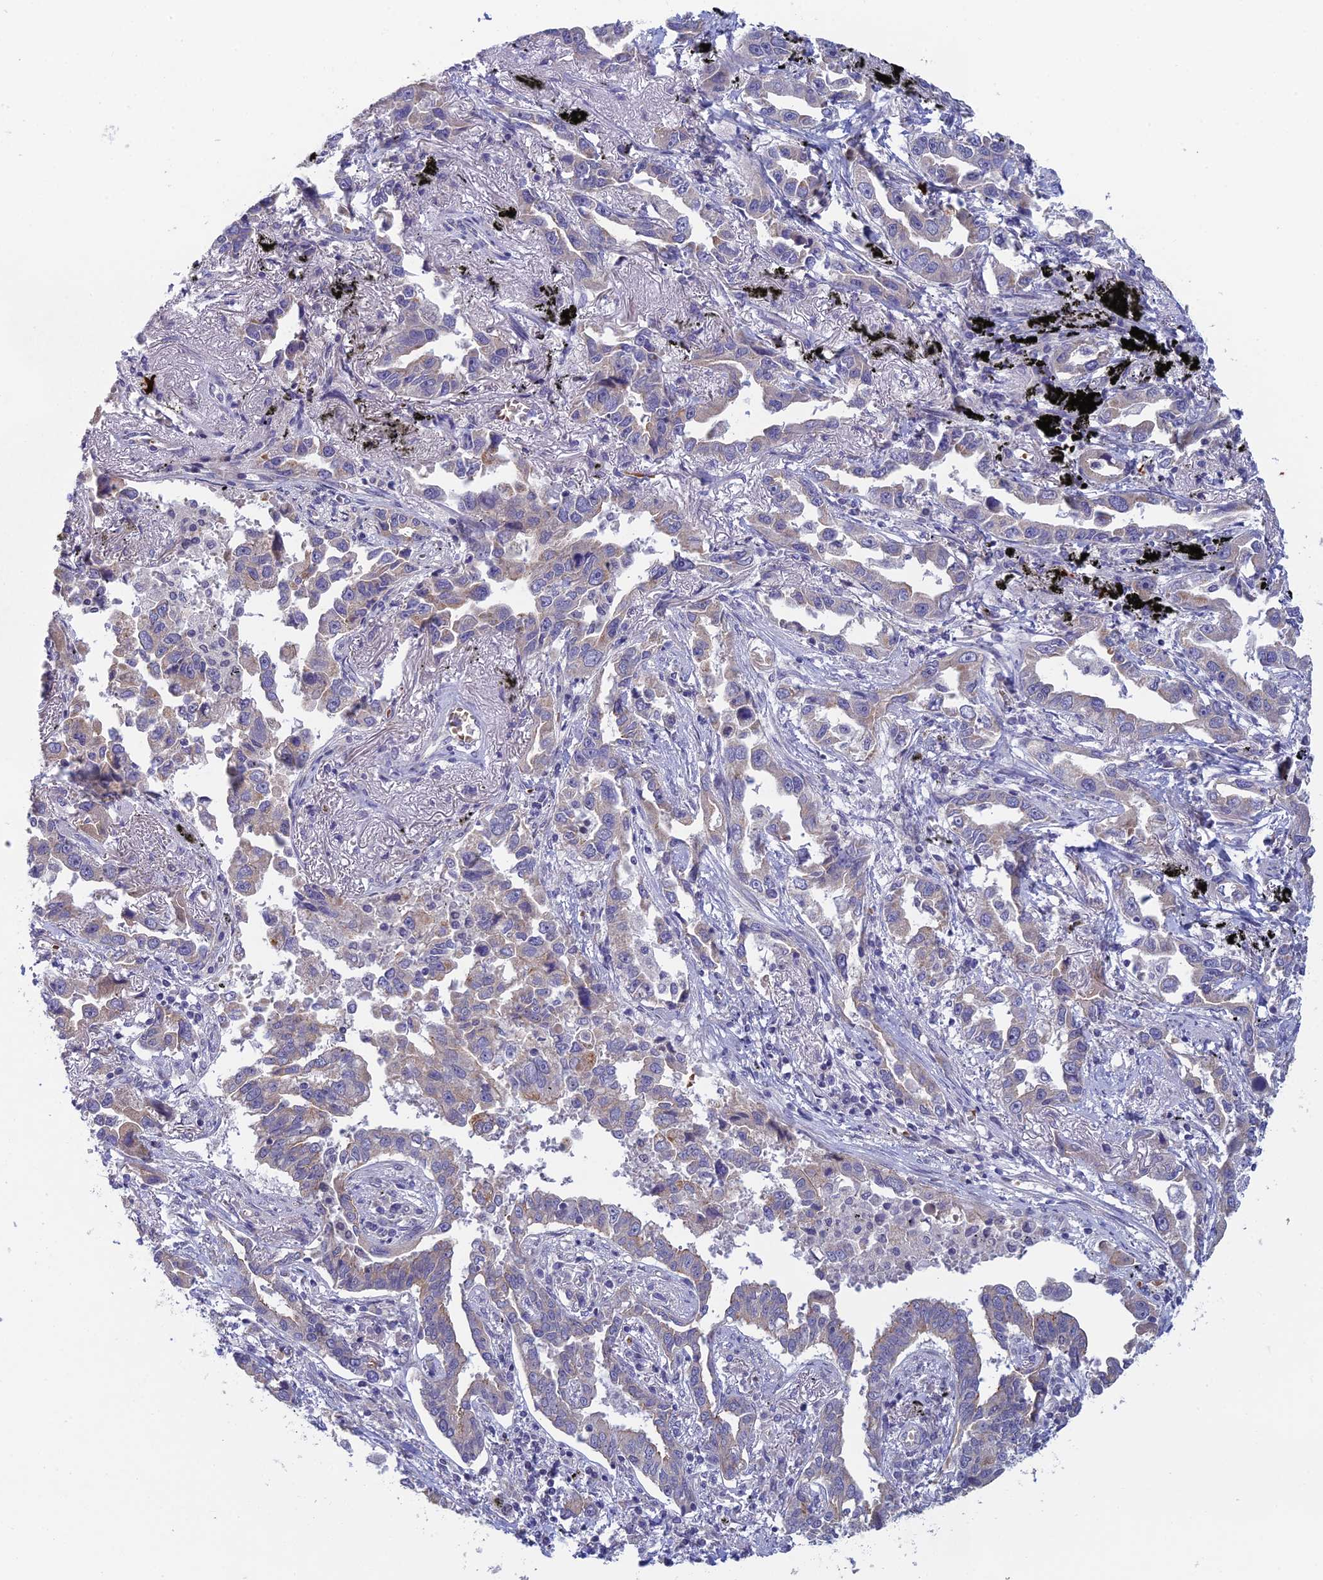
{"staining": {"intensity": "weak", "quantity": "<25%", "location": "cytoplasmic/membranous"}, "tissue": "lung cancer", "cell_type": "Tumor cells", "image_type": "cancer", "snomed": [{"axis": "morphology", "description": "Adenocarcinoma, NOS"}, {"axis": "topography", "description": "Lung"}], "caption": "High power microscopy histopathology image of an immunohistochemistry photomicrograph of adenocarcinoma (lung), revealing no significant staining in tumor cells.", "gene": "GIPC1", "patient": {"sex": "male", "age": 67}}